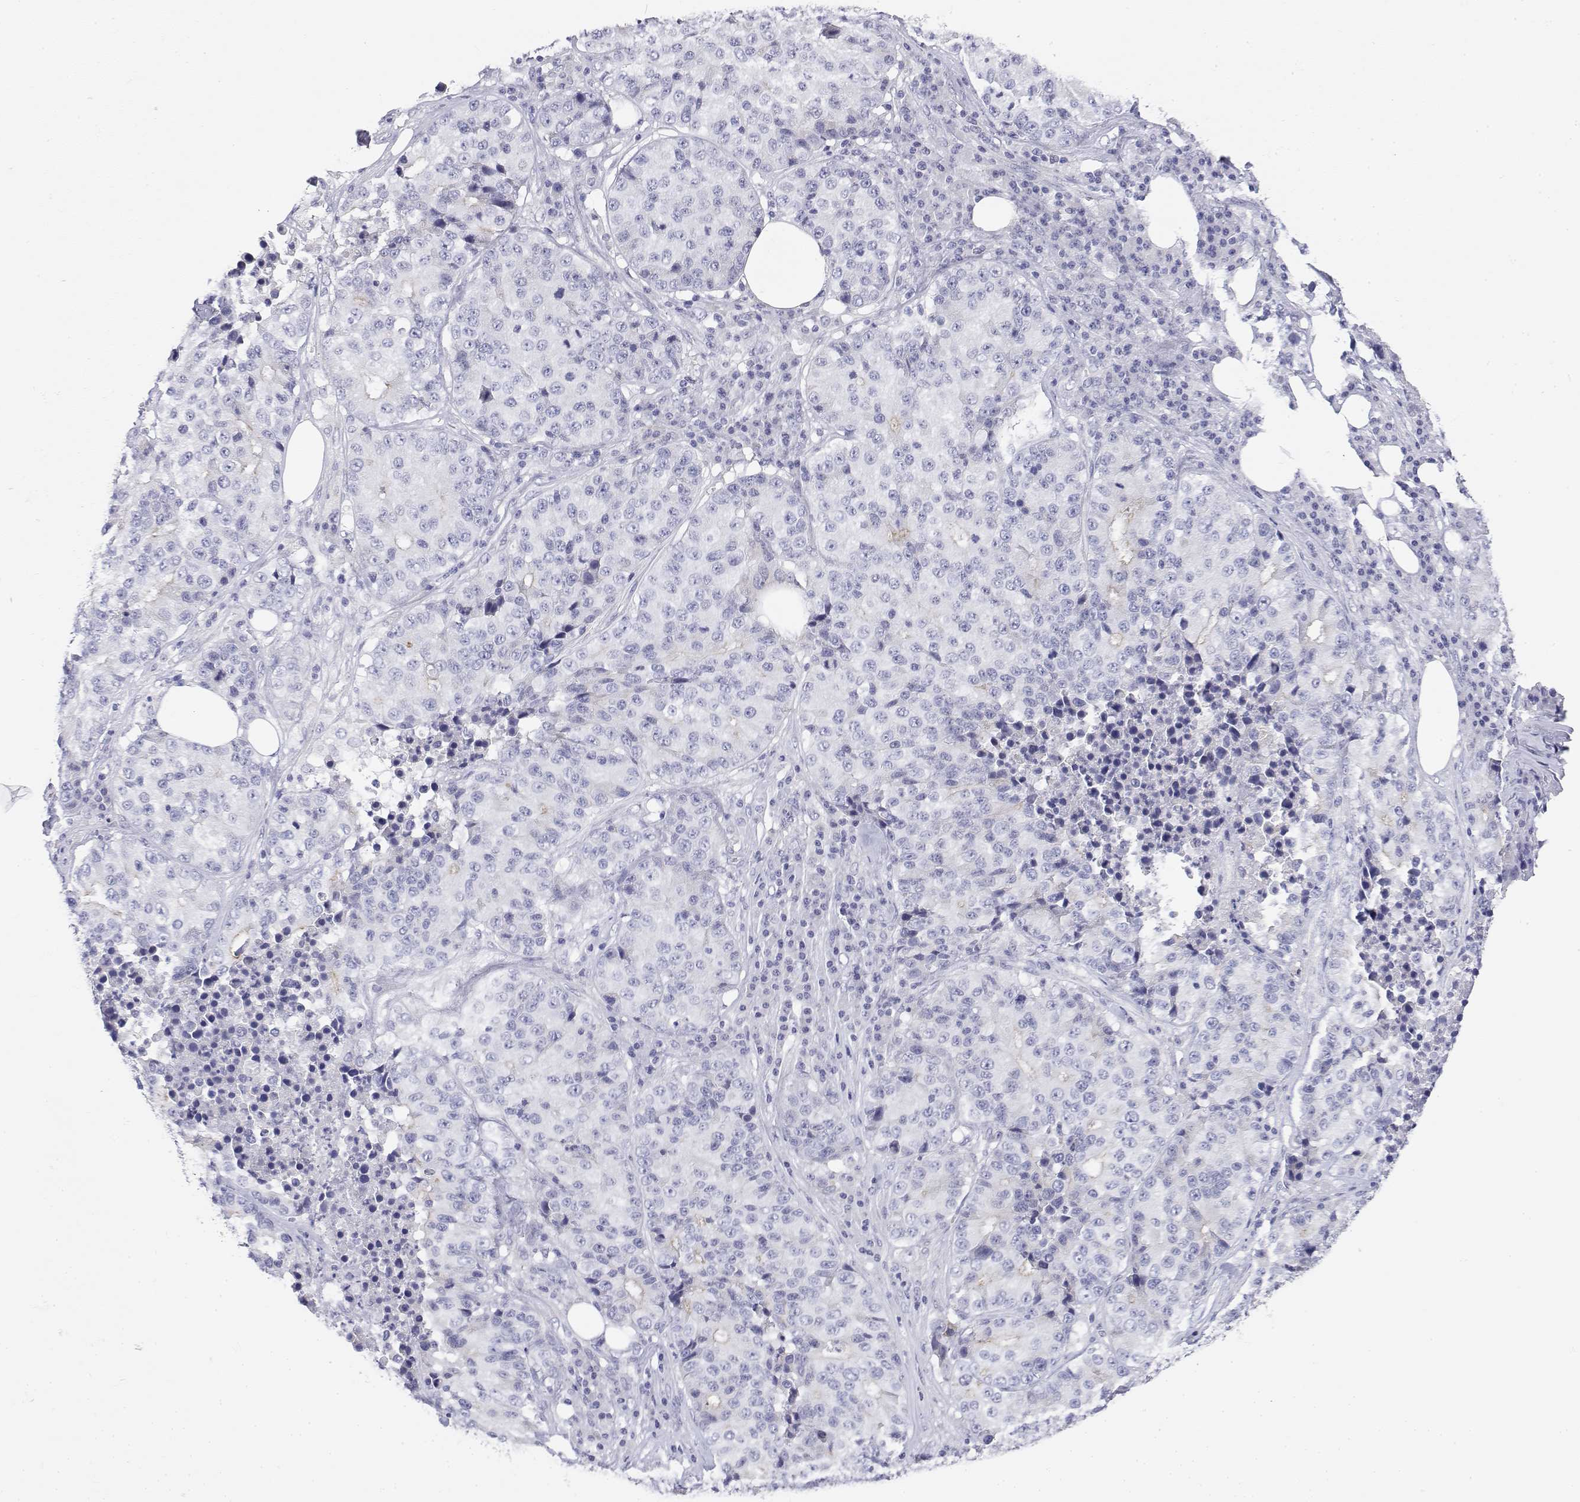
{"staining": {"intensity": "negative", "quantity": "none", "location": "none"}, "tissue": "stomach cancer", "cell_type": "Tumor cells", "image_type": "cancer", "snomed": [{"axis": "morphology", "description": "Adenocarcinoma, NOS"}, {"axis": "topography", "description": "Stomach"}], "caption": "An immunohistochemistry photomicrograph of adenocarcinoma (stomach) is shown. There is no staining in tumor cells of adenocarcinoma (stomach).", "gene": "MISP", "patient": {"sex": "male", "age": 71}}